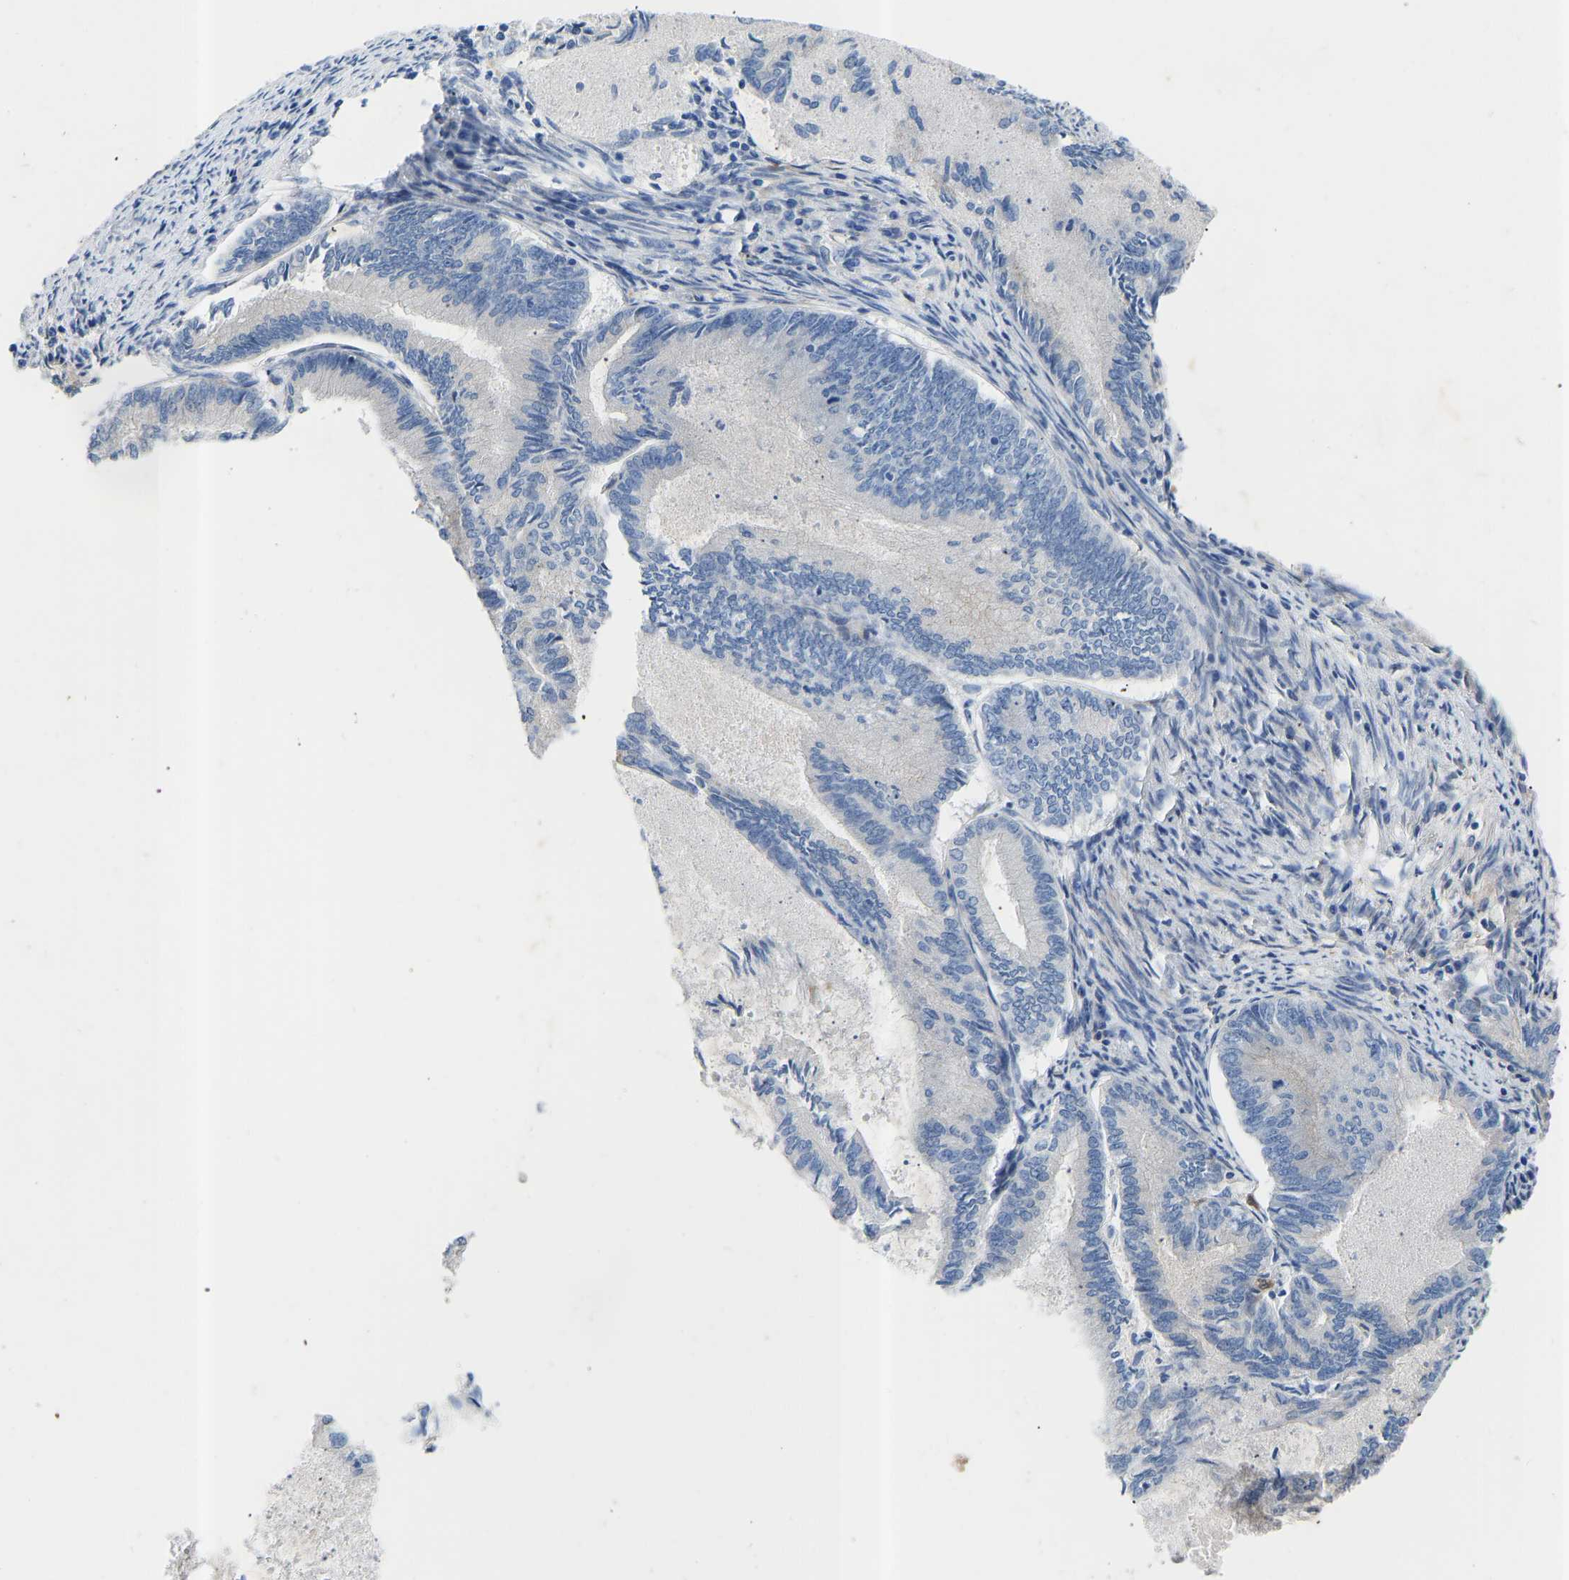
{"staining": {"intensity": "negative", "quantity": "none", "location": "none"}, "tissue": "endometrial cancer", "cell_type": "Tumor cells", "image_type": "cancer", "snomed": [{"axis": "morphology", "description": "Adenocarcinoma, NOS"}, {"axis": "topography", "description": "Endometrium"}], "caption": "An immunohistochemistry photomicrograph of endometrial cancer (adenocarcinoma) is shown. There is no staining in tumor cells of endometrial cancer (adenocarcinoma). The staining was performed using DAB (3,3'-diaminobenzidine) to visualize the protein expression in brown, while the nuclei were stained in blue with hematoxylin (Magnification: 20x).", "gene": "RBP1", "patient": {"sex": "female", "age": 86}}